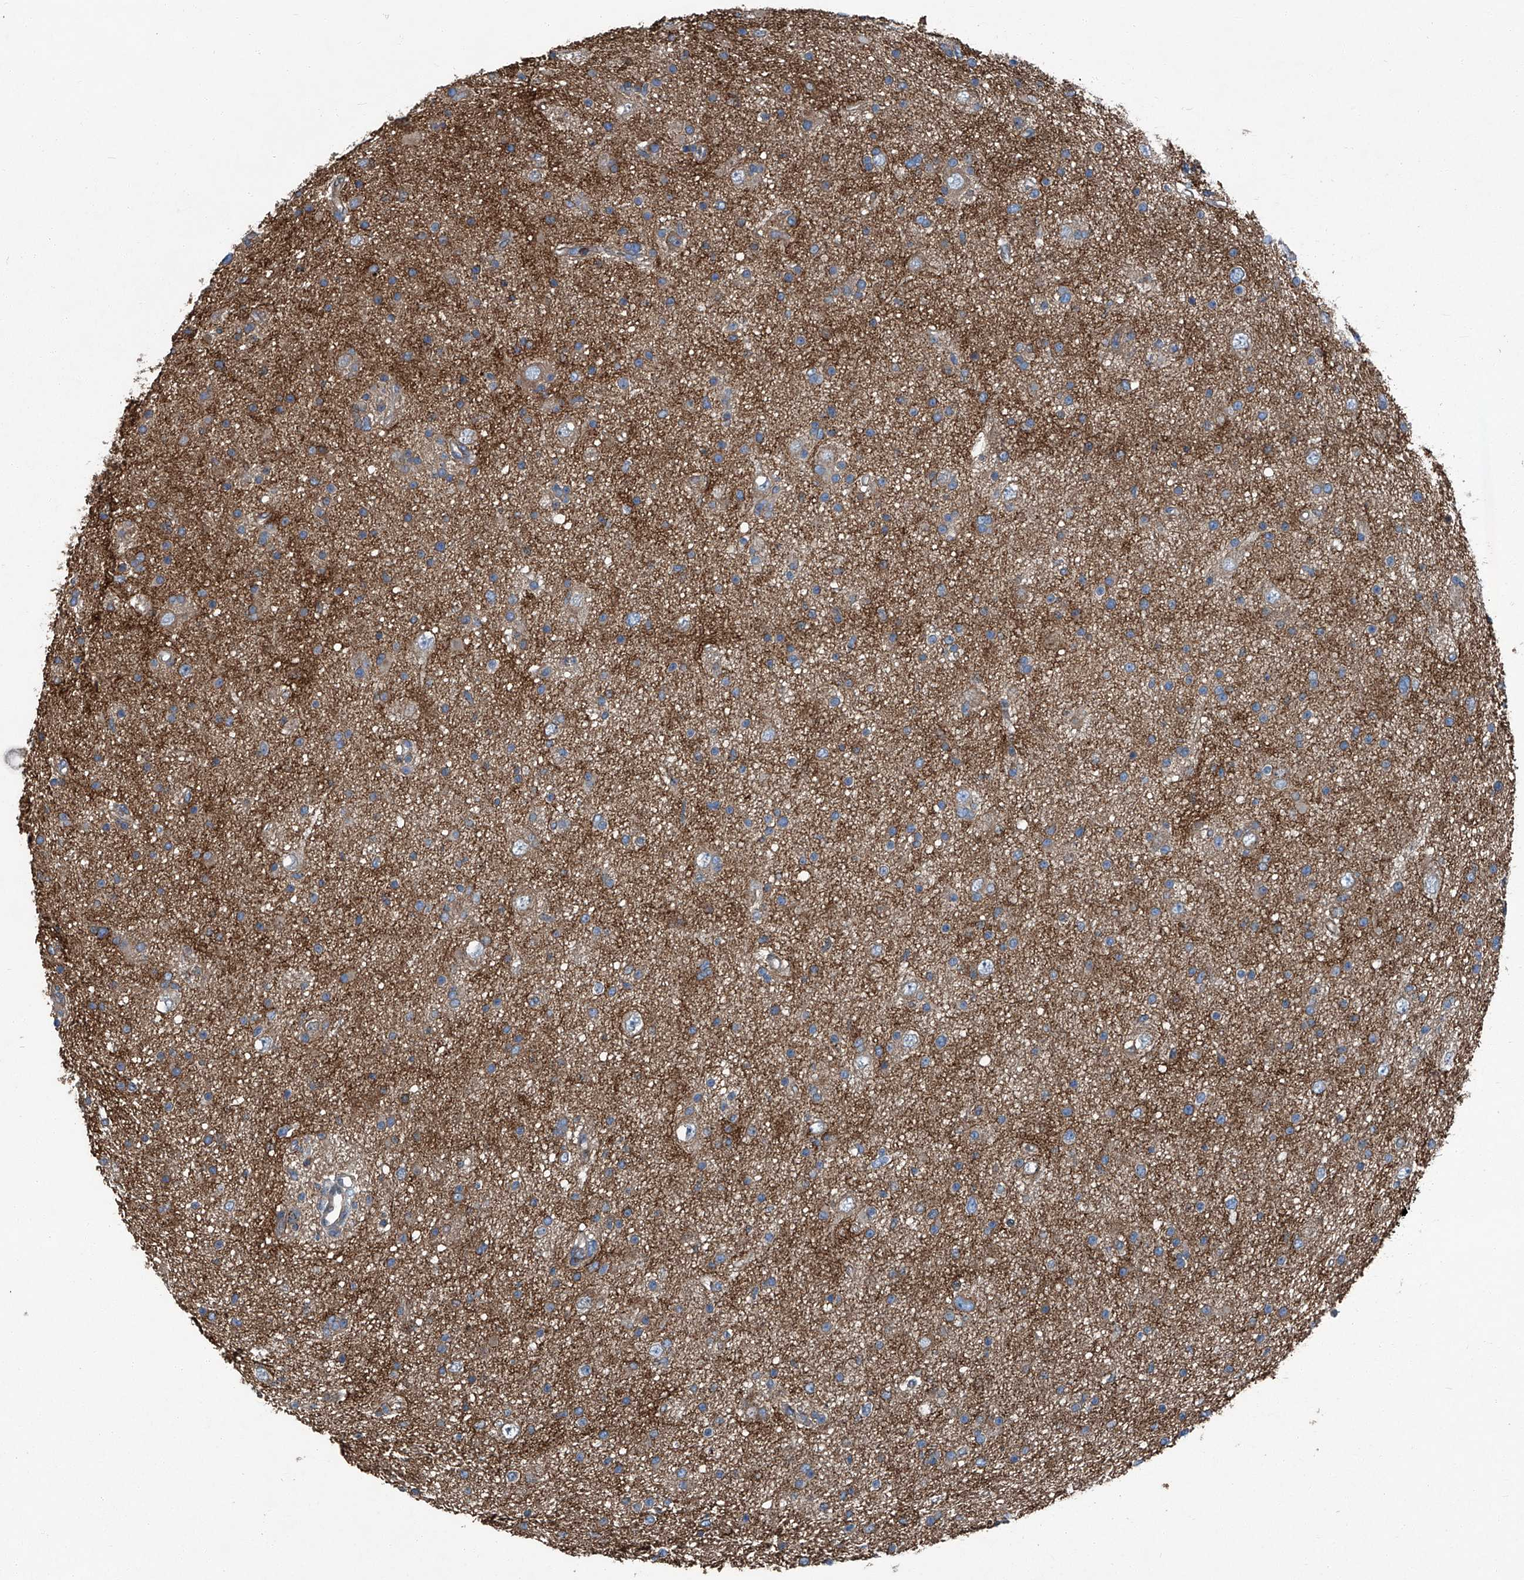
{"staining": {"intensity": "moderate", "quantity": "25%-75%", "location": "cytoplasmic/membranous"}, "tissue": "glioma", "cell_type": "Tumor cells", "image_type": "cancer", "snomed": [{"axis": "morphology", "description": "Glioma, malignant, Low grade"}, {"axis": "topography", "description": "Cerebral cortex"}], "caption": "High-power microscopy captured an immunohistochemistry (IHC) histopathology image of malignant glioma (low-grade), revealing moderate cytoplasmic/membranous expression in about 25%-75% of tumor cells.", "gene": "SEPTIN7", "patient": {"sex": "female", "age": 39}}